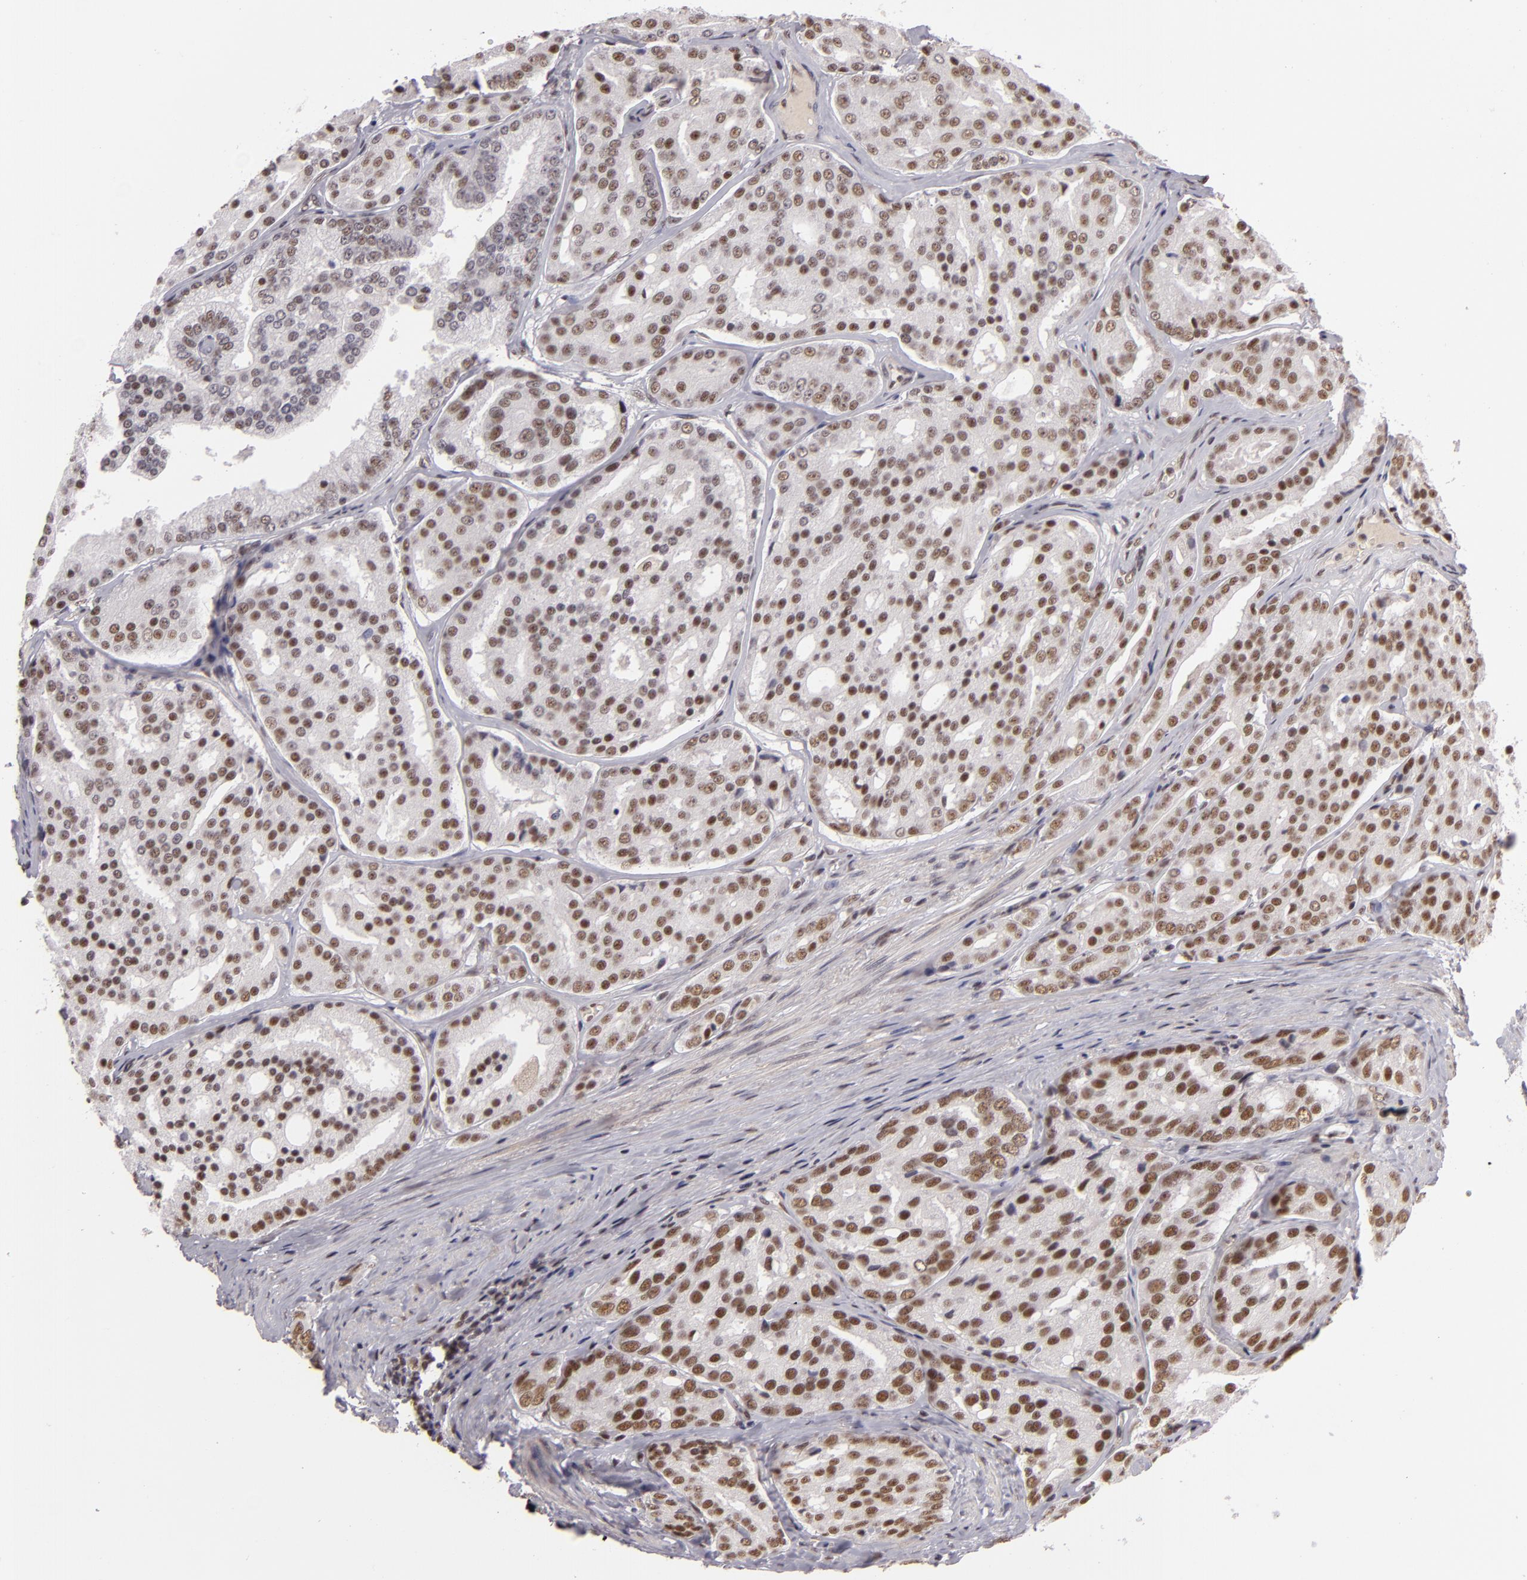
{"staining": {"intensity": "moderate", "quantity": "25%-75%", "location": "nuclear"}, "tissue": "prostate cancer", "cell_type": "Tumor cells", "image_type": "cancer", "snomed": [{"axis": "morphology", "description": "Adenocarcinoma, High grade"}, {"axis": "topography", "description": "Prostate"}], "caption": "A histopathology image of prostate cancer stained for a protein demonstrates moderate nuclear brown staining in tumor cells.", "gene": "INTS6", "patient": {"sex": "male", "age": 64}}